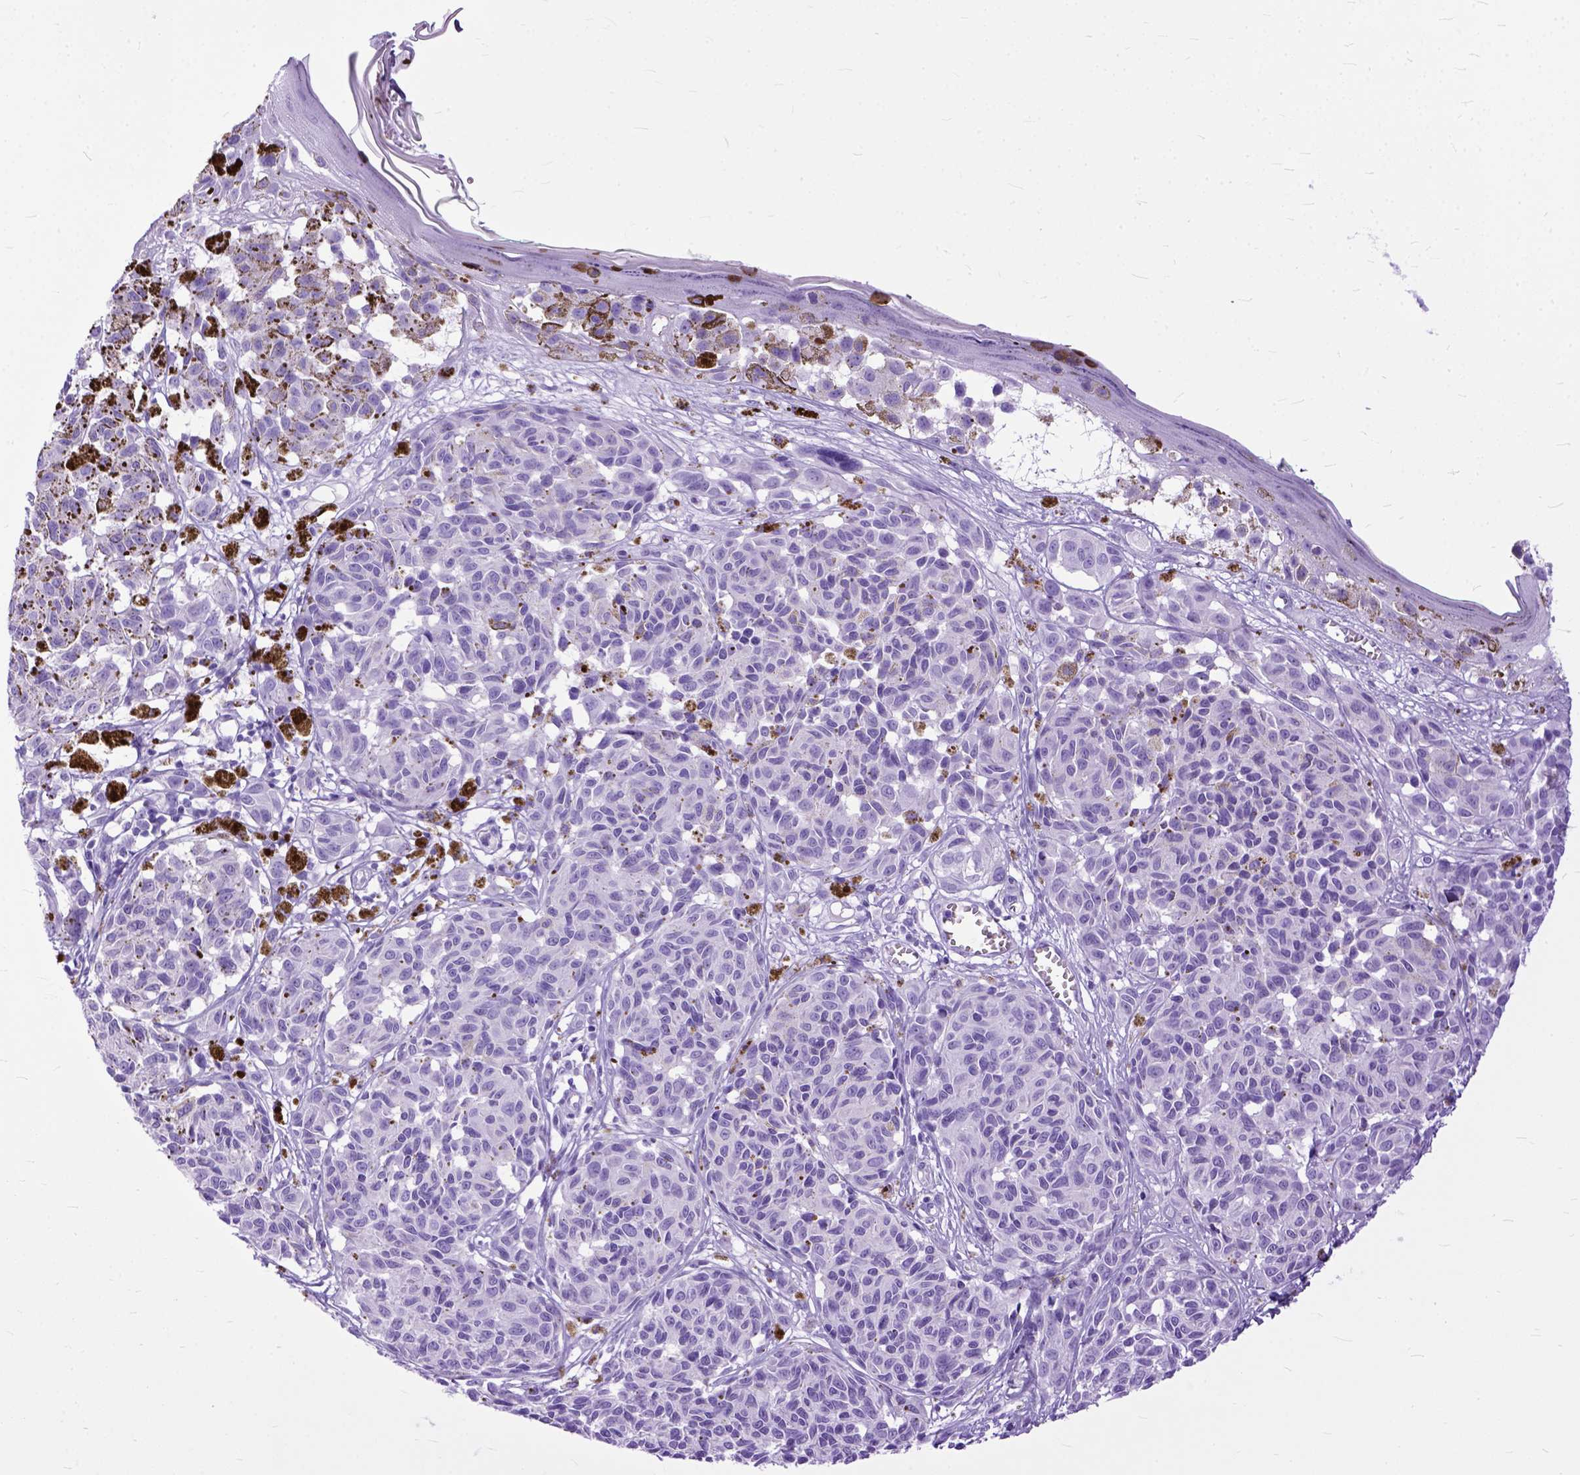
{"staining": {"intensity": "negative", "quantity": "none", "location": "none"}, "tissue": "melanoma", "cell_type": "Tumor cells", "image_type": "cancer", "snomed": [{"axis": "morphology", "description": "Malignant melanoma, NOS"}, {"axis": "topography", "description": "Skin"}], "caption": "This is an immunohistochemistry (IHC) micrograph of melanoma. There is no staining in tumor cells.", "gene": "GNGT1", "patient": {"sex": "female", "age": 38}}